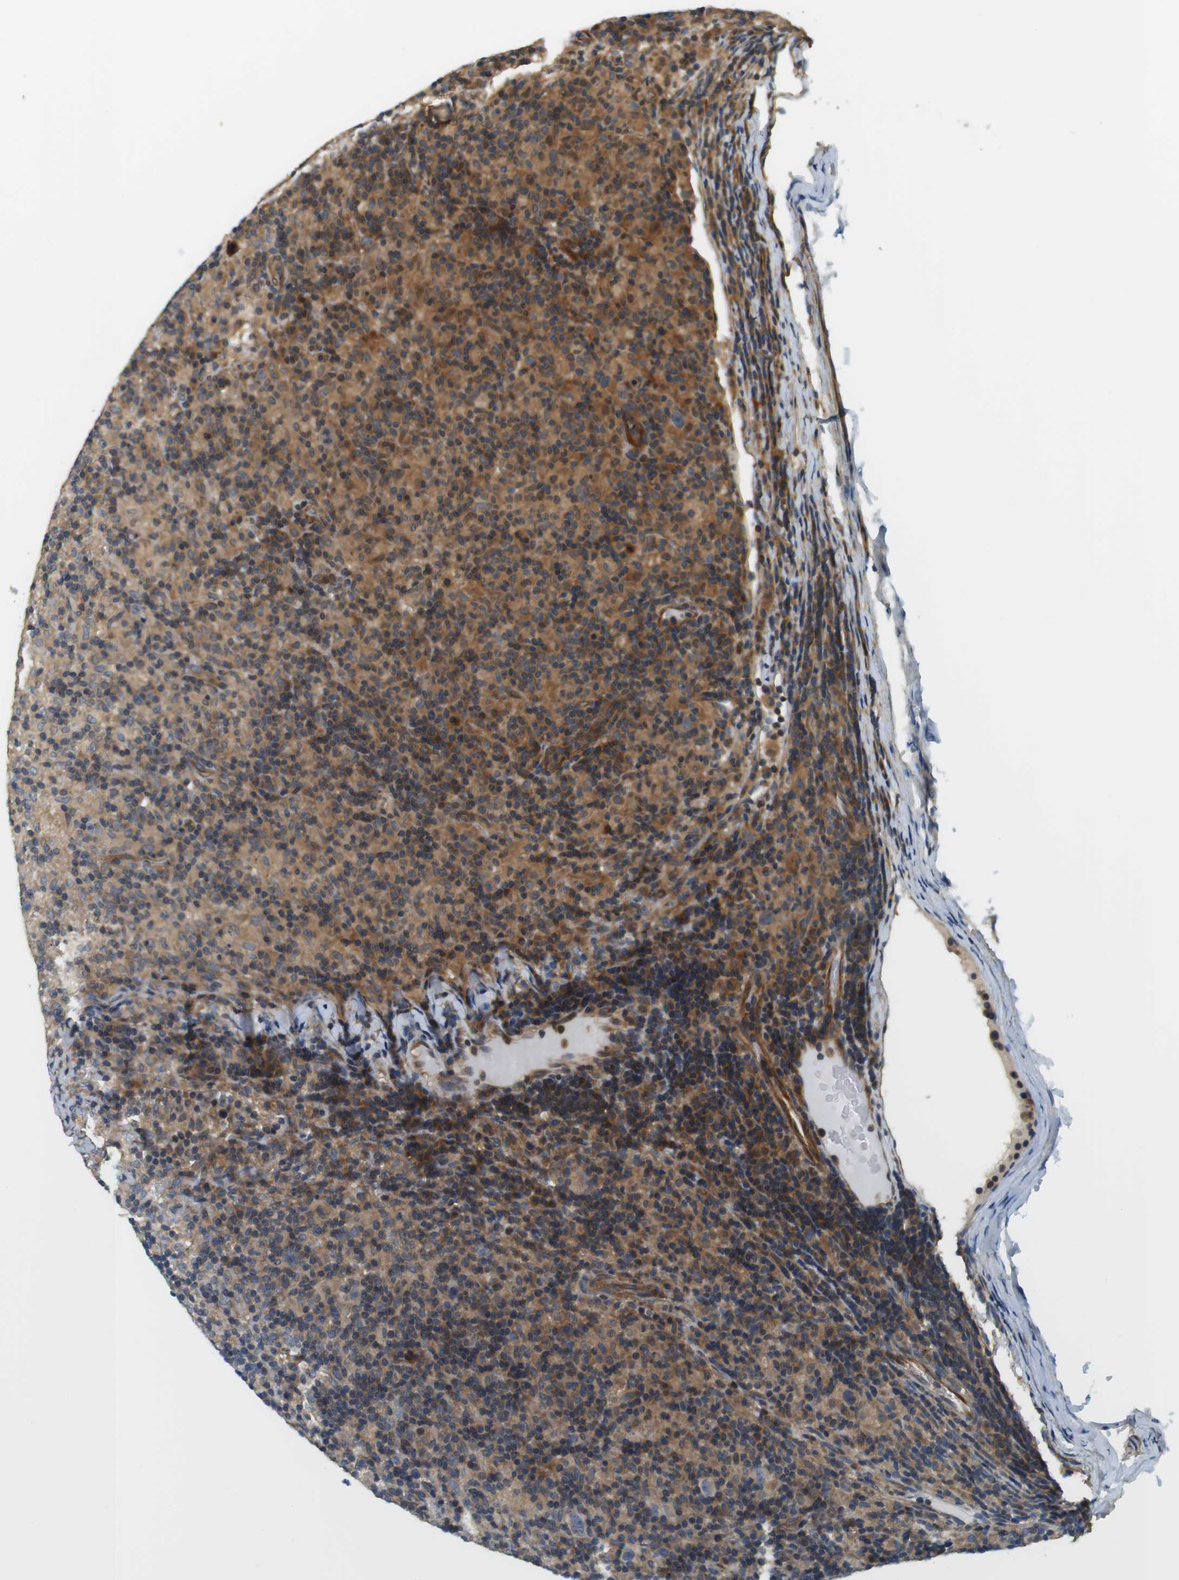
{"staining": {"intensity": "weak", "quantity": ">75%", "location": "cytoplasmic/membranous"}, "tissue": "lymphoma", "cell_type": "Tumor cells", "image_type": "cancer", "snomed": [{"axis": "morphology", "description": "Hodgkin's disease, NOS"}, {"axis": "topography", "description": "Lymph node"}], "caption": "Immunohistochemistry (DAB (3,3'-diaminobenzidine)) staining of human lymphoma exhibits weak cytoplasmic/membranous protein expression in about >75% of tumor cells.", "gene": "SH3GLB1", "patient": {"sex": "male", "age": 70}}